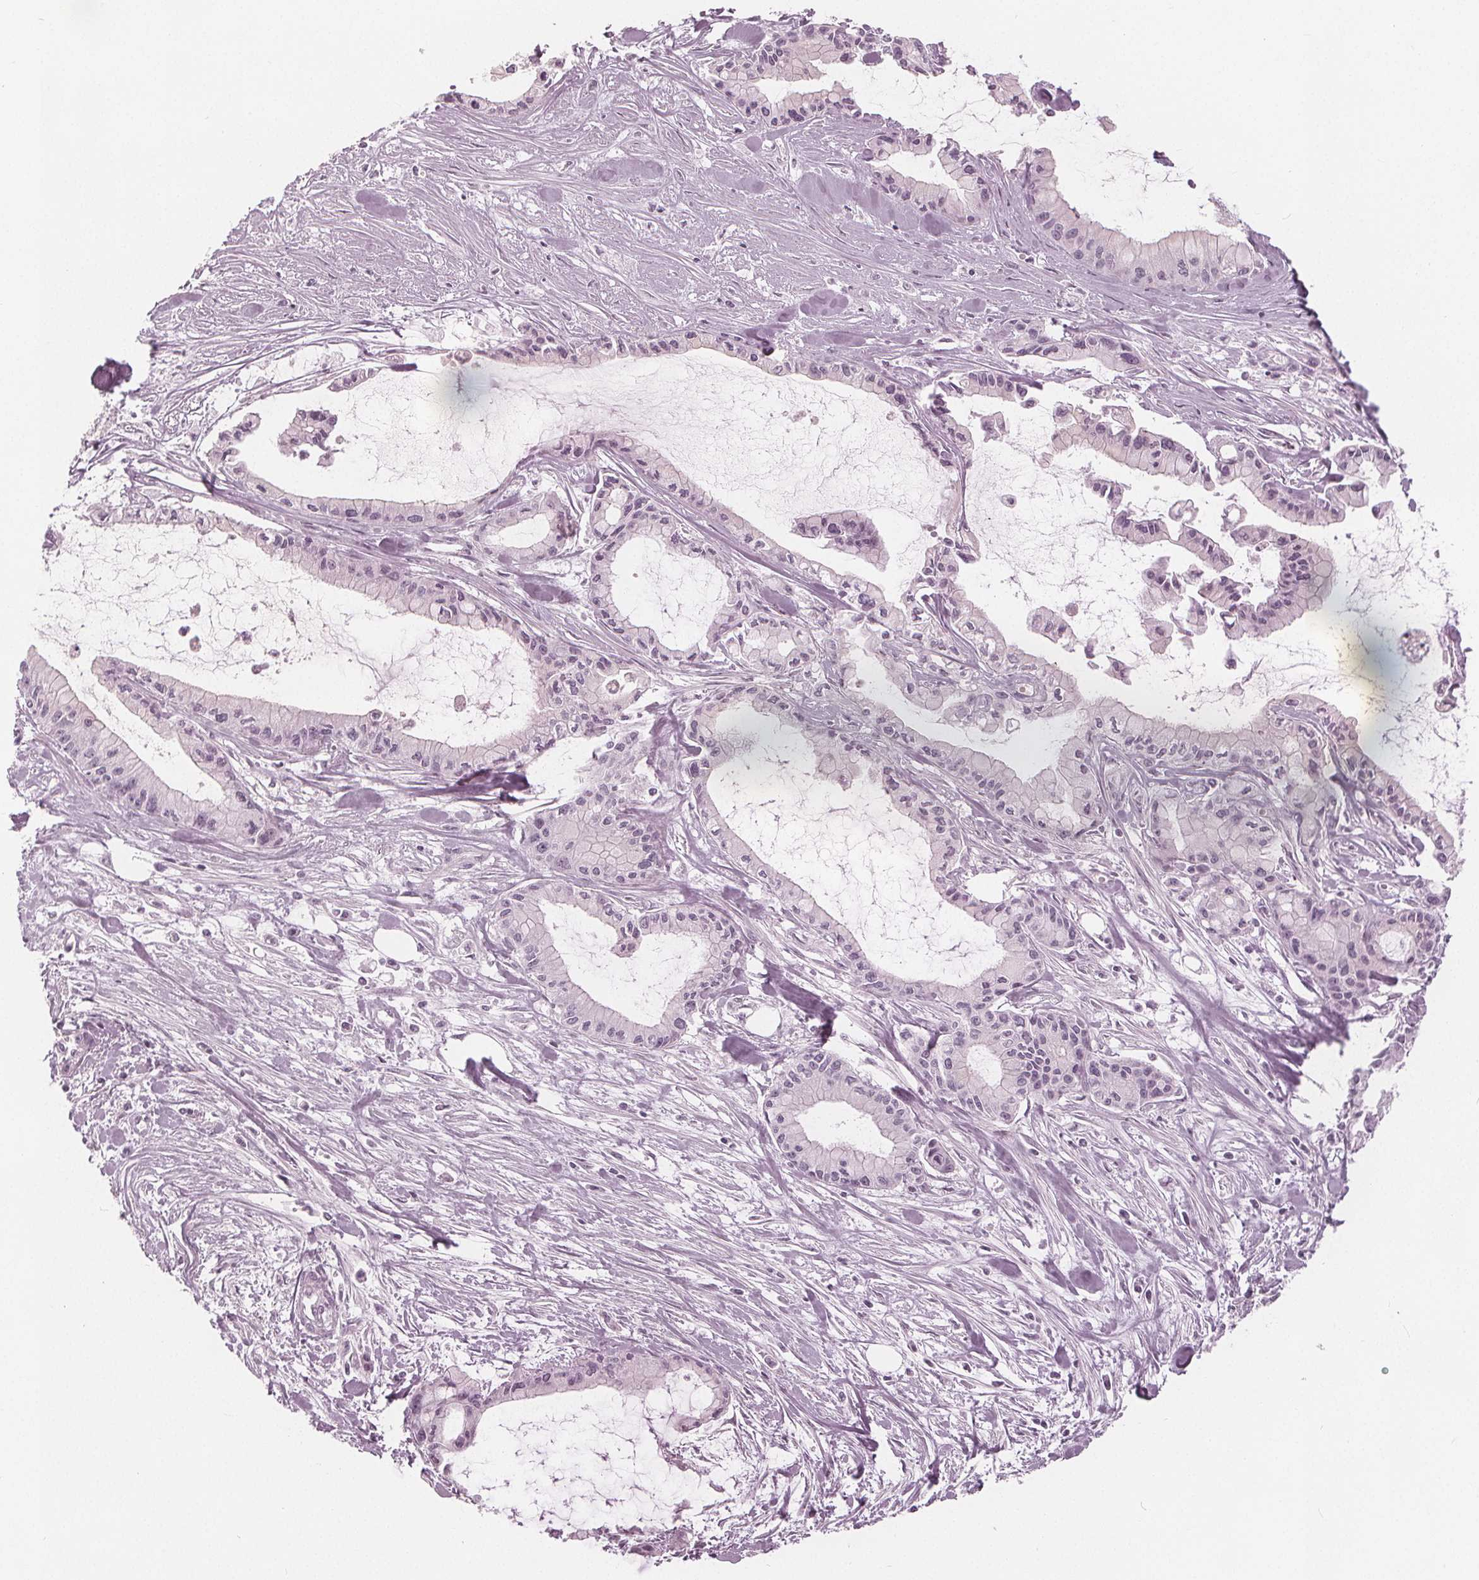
{"staining": {"intensity": "negative", "quantity": "none", "location": "none"}, "tissue": "pancreatic cancer", "cell_type": "Tumor cells", "image_type": "cancer", "snomed": [{"axis": "morphology", "description": "Adenocarcinoma, NOS"}, {"axis": "topography", "description": "Pancreas"}], "caption": "DAB immunohistochemical staining of human pancreatic cancer (adenocarcinoma) displays no significant staining in tumor cells. The staining is performed using DAB (3,3'-diaminobenzidine) brown chromogen with nuclei counter-stained in using hematoxylin.", "gene": "PAEP", "patient": {"sex": "male", "age": 48}}